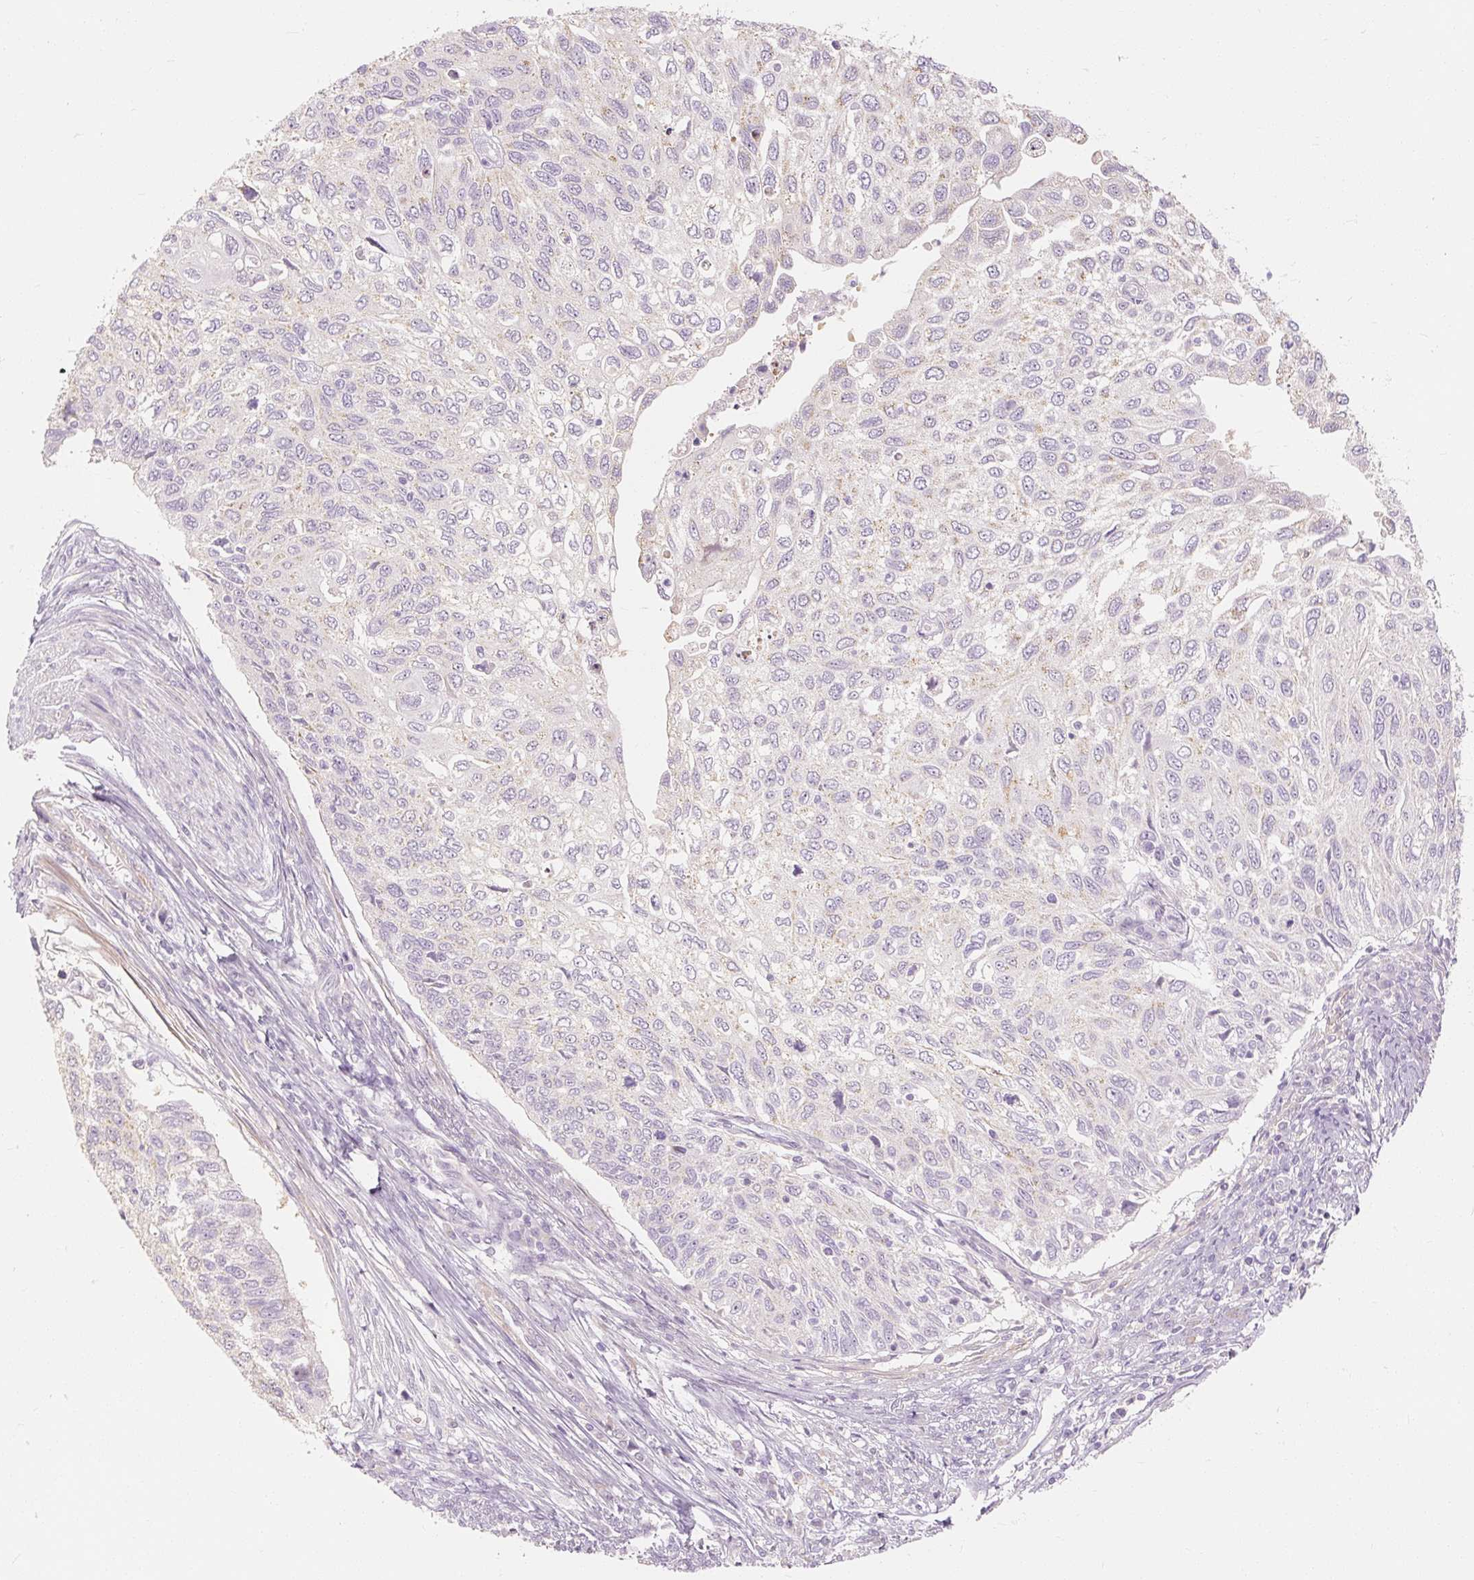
{"staining": {"intensity": "negative", "quantity": "none", "location": "none"}, "tissue": "cervical cancer", "cell_type": "Tumor cells", "image_type": "cancer", "snomed": [{"axis": "morphology", "description": "Squamous cell carcinoma, NOS"}, {"axis": "topography", "description": "Cervix"}], "caption": "This histopathology image is of squamous cell carcinoma (cervical) stained with IHC to label a protein in brown with the nuclei are counter-stained blue. There is no expression in tumor cells.", "gene": "CAPN3", "patient": {"sex": "female", "age": 70}}